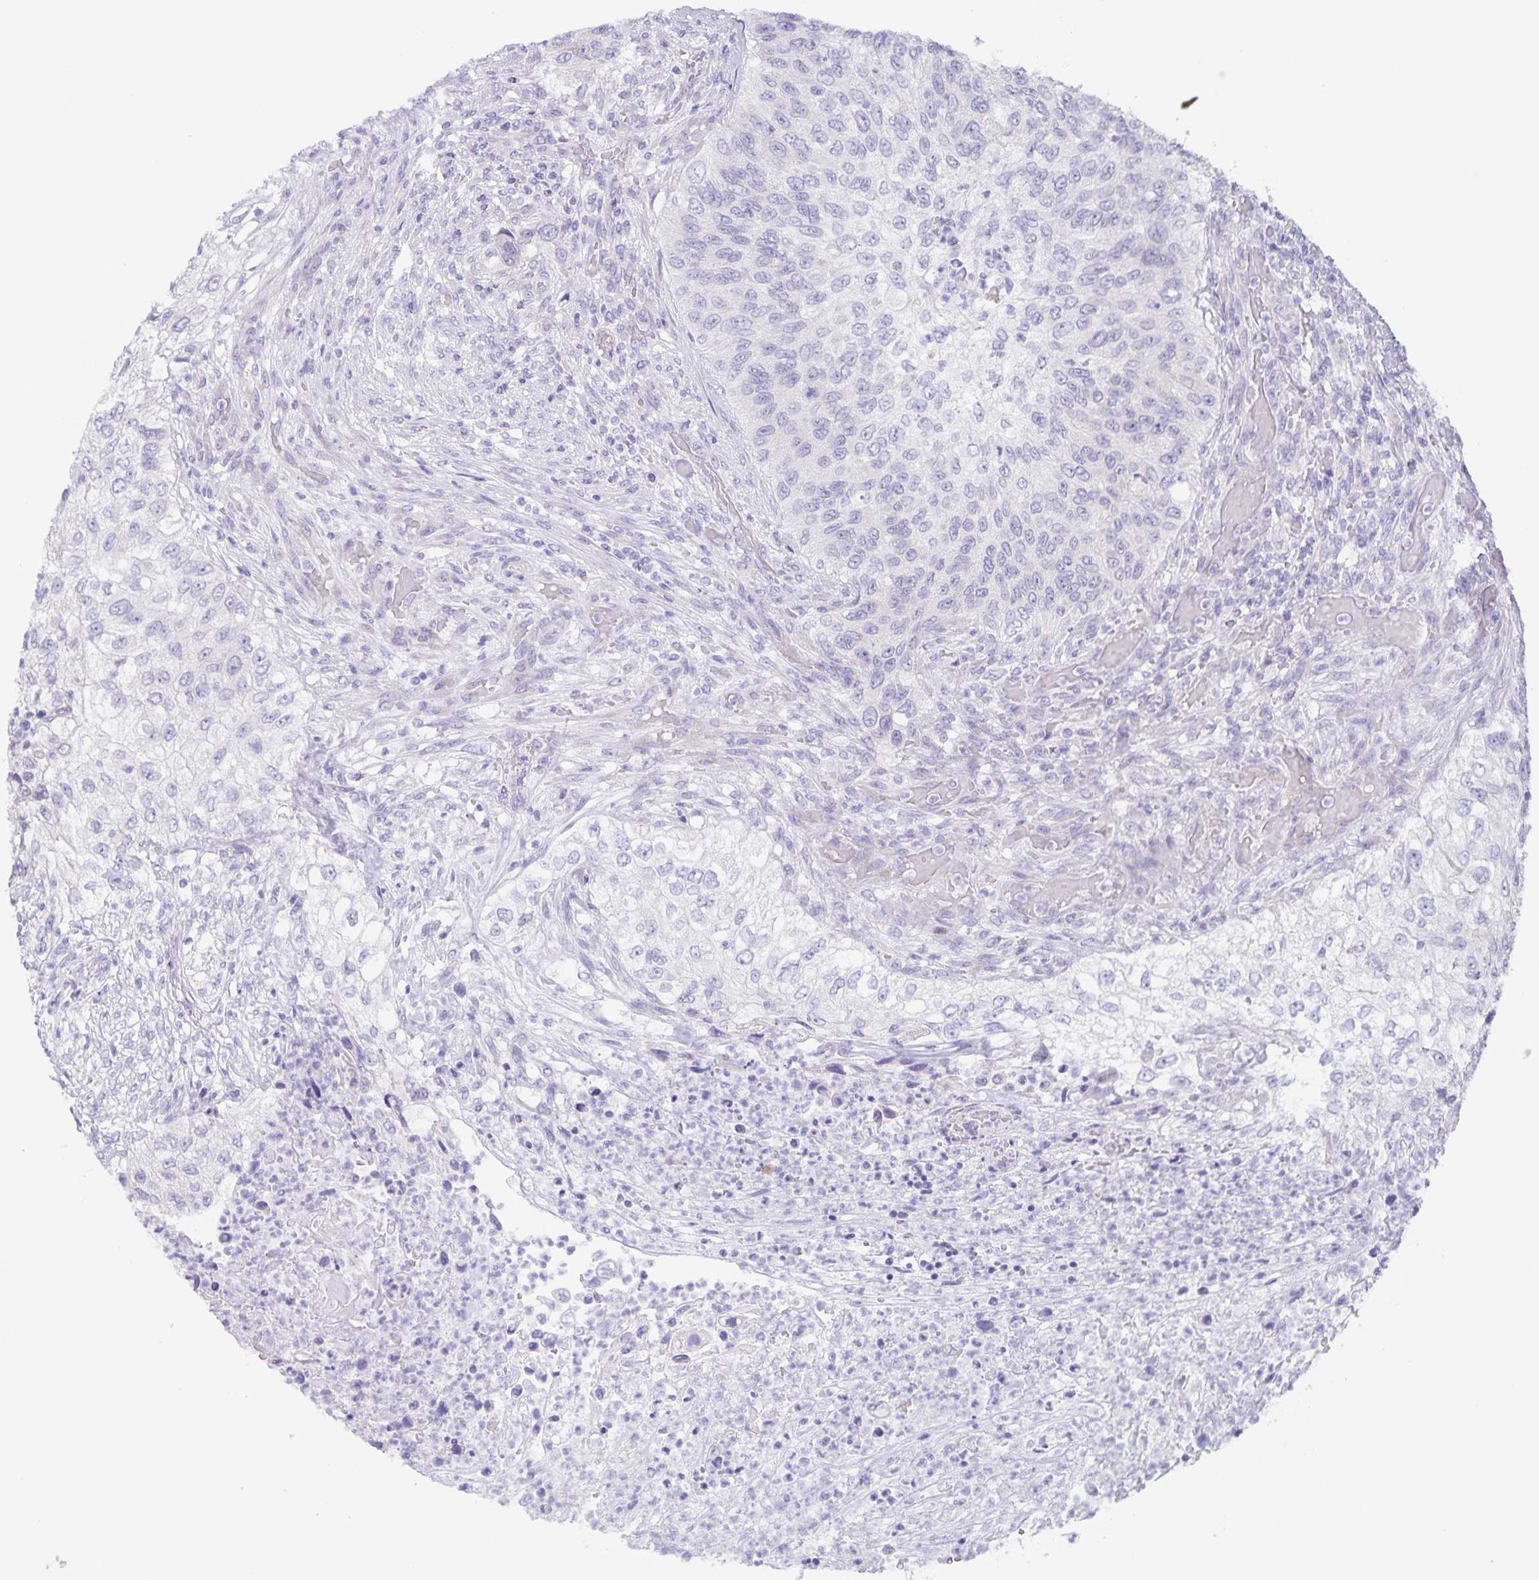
{"staining": {"intensity": "negative", "quantity": "none", "location": "none"}, "tissue": "urothelial cancer", "cell_type": "Tumor cells", "image_type": "cancer", "snomed": [{"axis": "morphology", "description": "Urothelial carcinoma, High grade"}, {"axis": "topography", "description": "Urinary bladder"}], "caption": "This photomicrograph is of urothelial cancer stained with immunohistochemistry (IHC) to label a protein in brown with the nuclei are counter-stained blue. There is no expression in tumor cells.", "gene": "AQP4", "patient": {"sex": "female", "age": 60}}